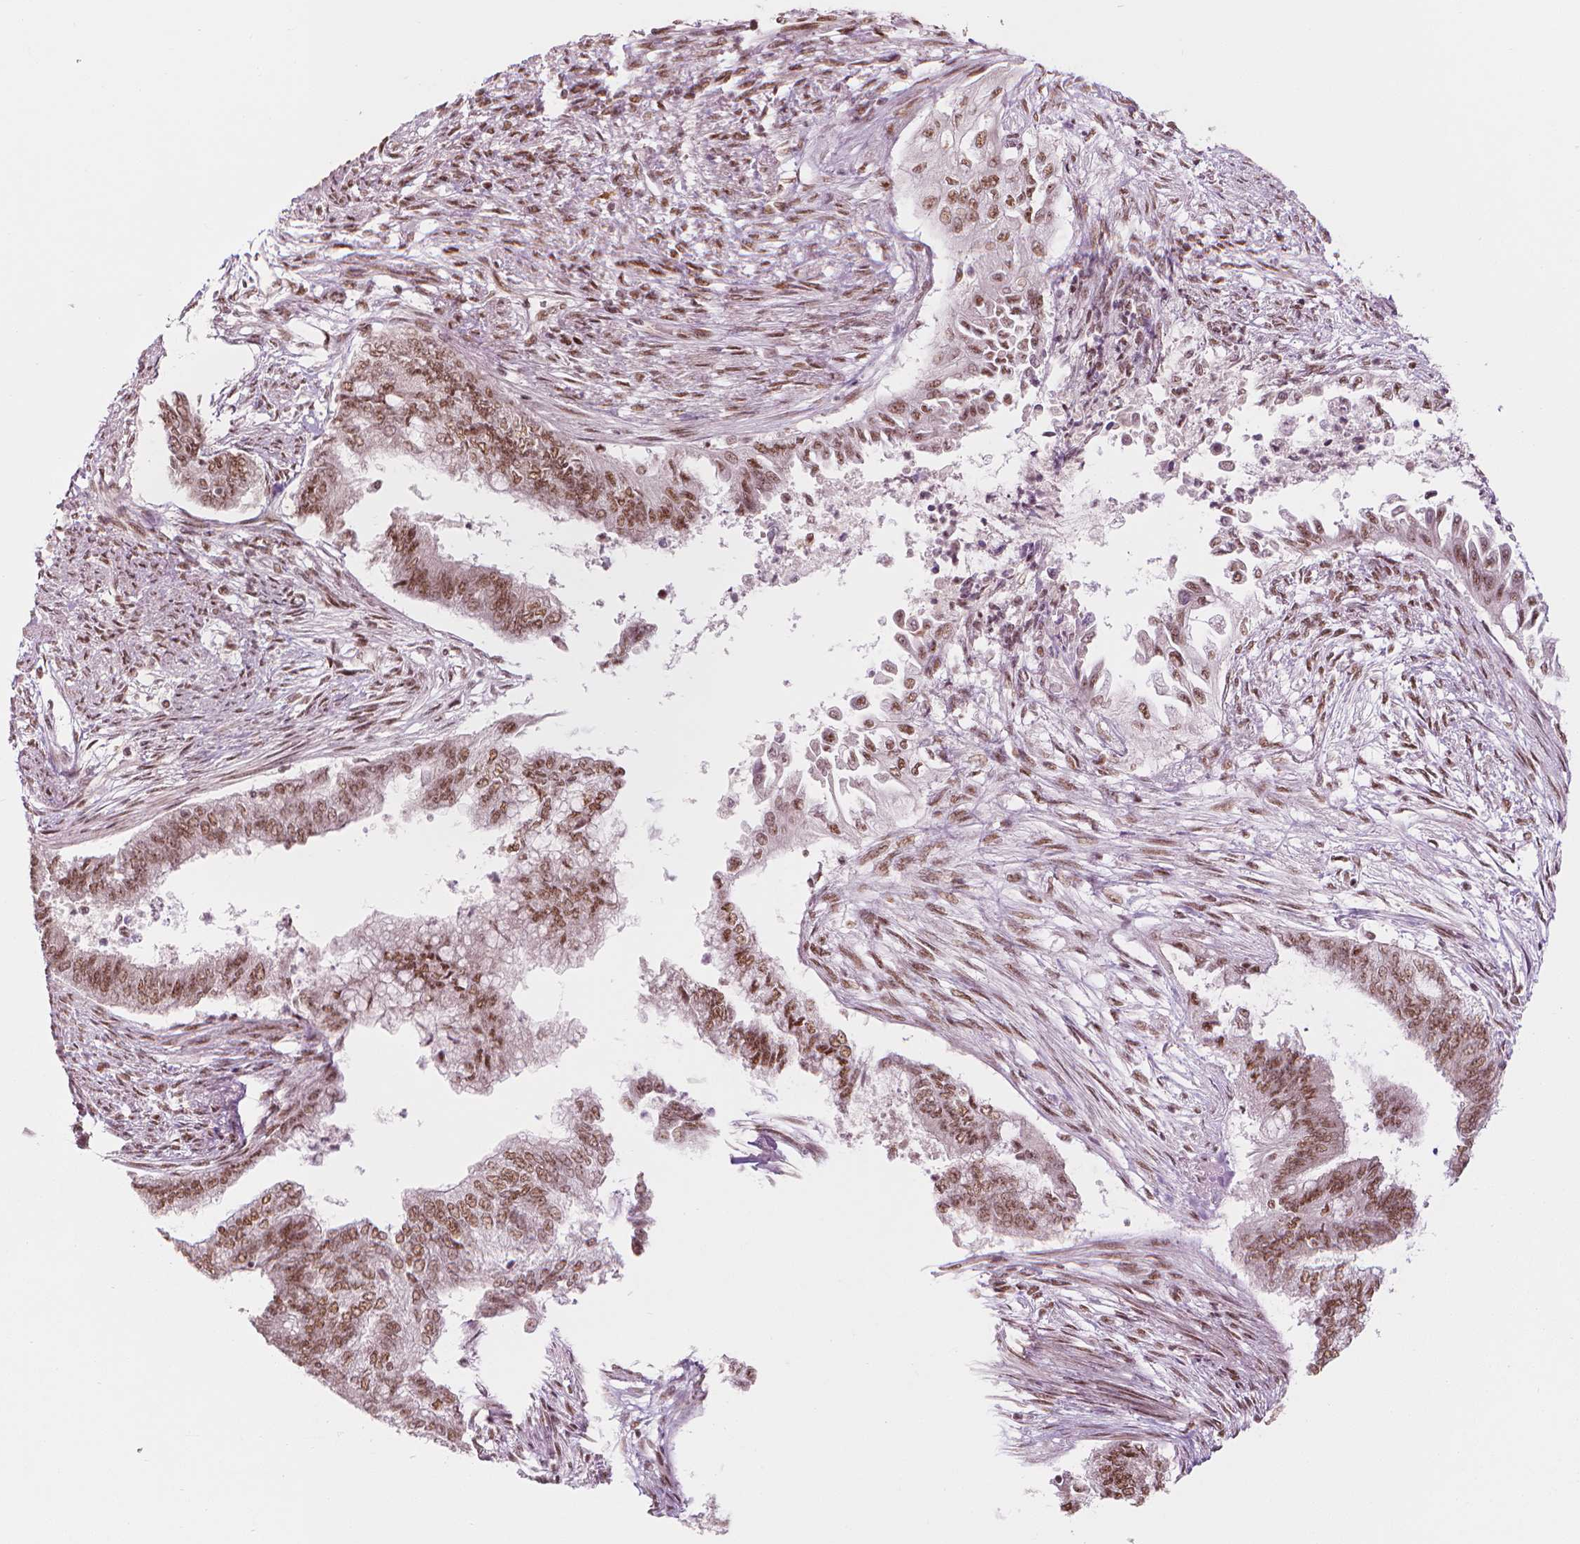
{"staining": {"intensity": "moderate", "quantity": ">75%", "location": "nuclear"}, "tissue": "endometrial cancer", "cell_type": "Tumor cells", "image_type": "cancer", "snomed": [{"axis": "morphology", "description": "Adenocarcinoma, NOS"}, {"axis": "topography", "description": "Endometrium"}], "caption": "A brown stain labels moderate nuclear staining of a protein in human endometrial adenocarcinoma tumor cells.", "gene": "ELF2", "patient": {"sex": "female", "age": 65}}